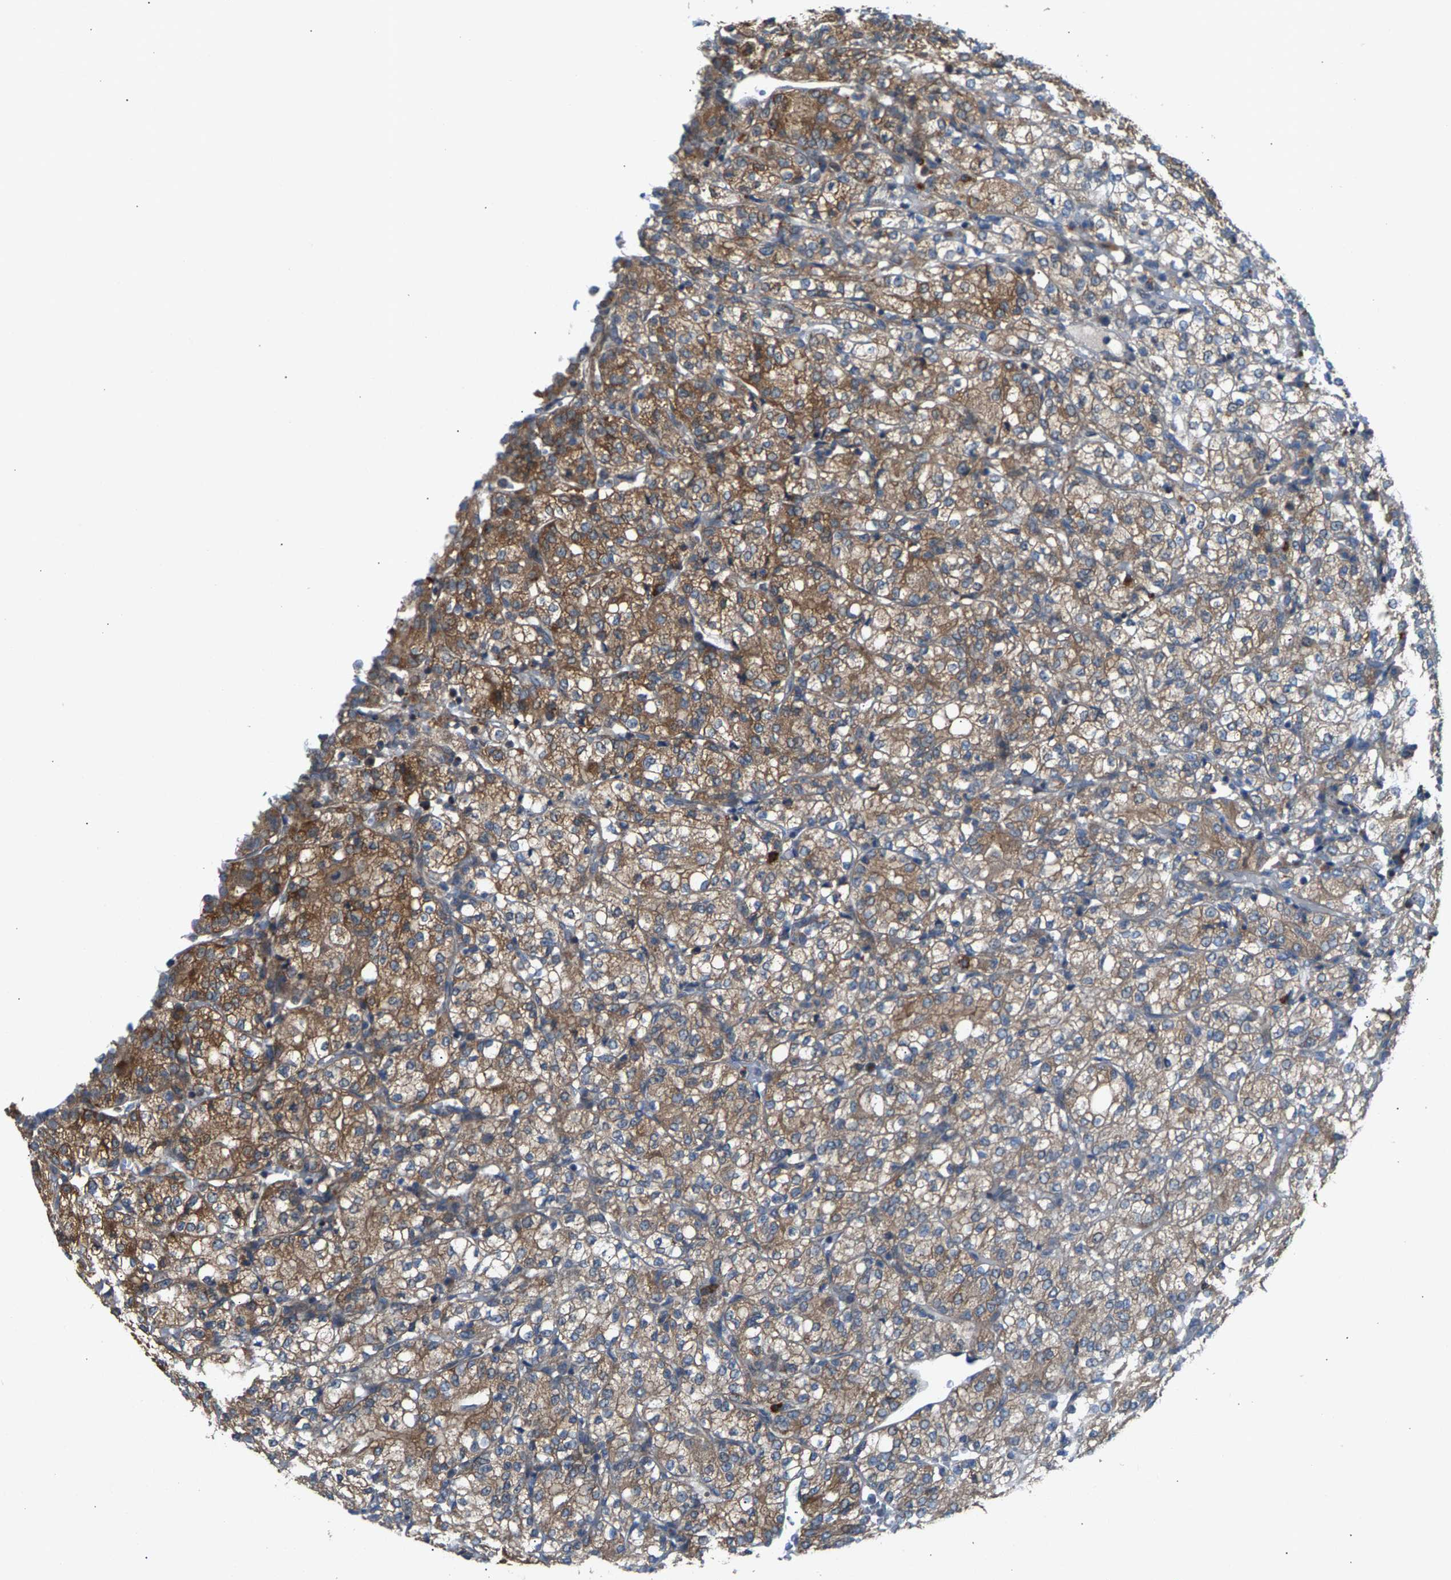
{"staining": {"intensity": "moderate", "quantity": ">75%", "location": "cytoplasmic/membranous"}, "tissue": "renal cancer", "cell_type": "Tumor cells", "image_type": "cancer", "snomed": [{"axis": "morphology", "description": "Adenocarcinoma, NOS"}, {"axis": "topography", "description": "Kidney"}], "caption": "Renal cancer (adenocarcinoma) stained for a protein (brown) displays moderate cytoplasmic/membranous positive staining in about >75% of tumor cells.", "gene": "PDCL", "patient": {"sex": "male", "age": 77}}